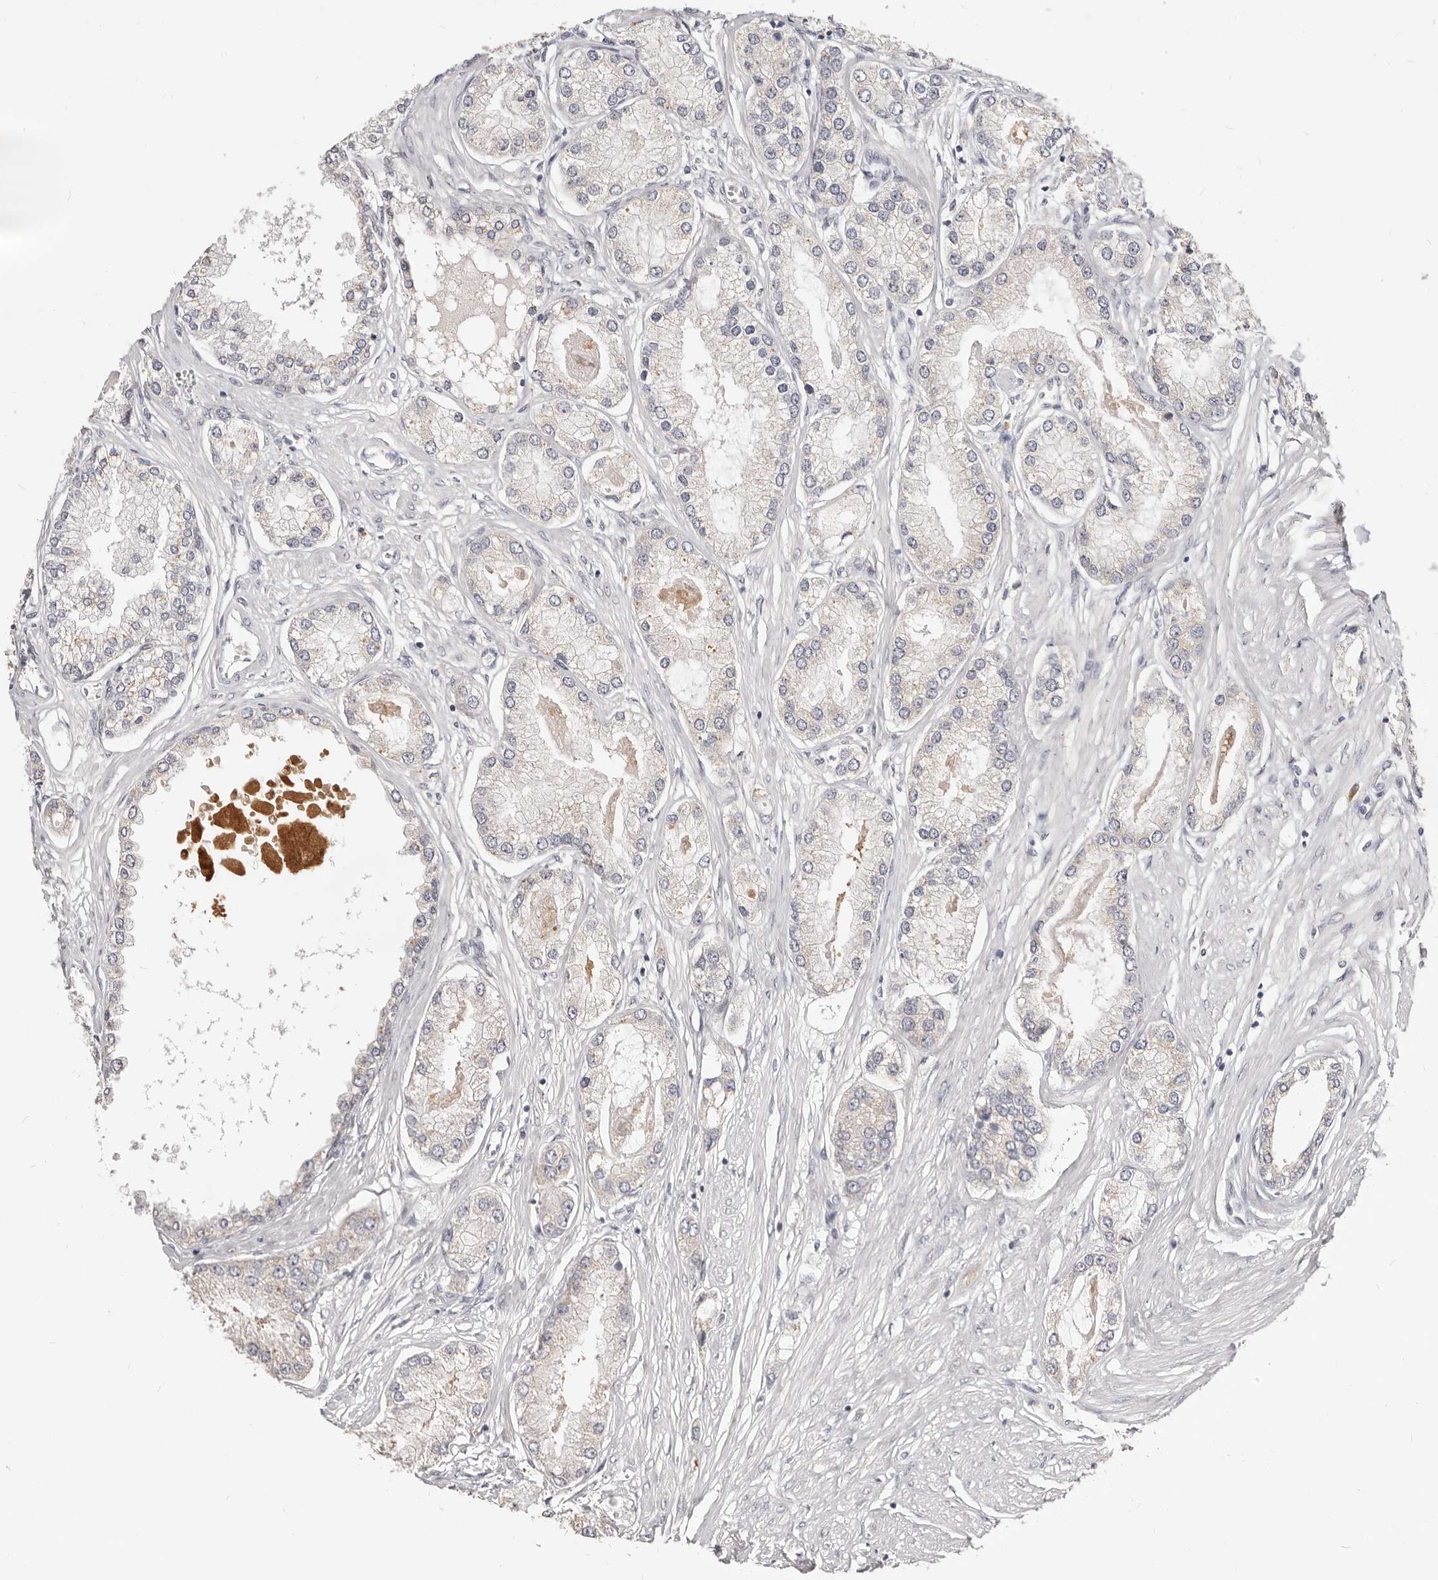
{"staining": {"intensity": "negative", "quantity": "none", "location": "none"}, "tissue": "prostate cancer", "cell_type": "Tumor cells", "image_type": "cancer", "snomed": [{"axis": "morphology", "description": "Adenocarcinoma, Low grade"}, {"axis": "topography", "description": "Prostate"}], "caption": "This is an immunohistochemistry photomicrograph of human prostate cancer (adenocarcinoma (low-grade)). There is no expression in tumor cells.", "gene": "TSPAN13", "patient": {"sex": "male", "age": 62}}